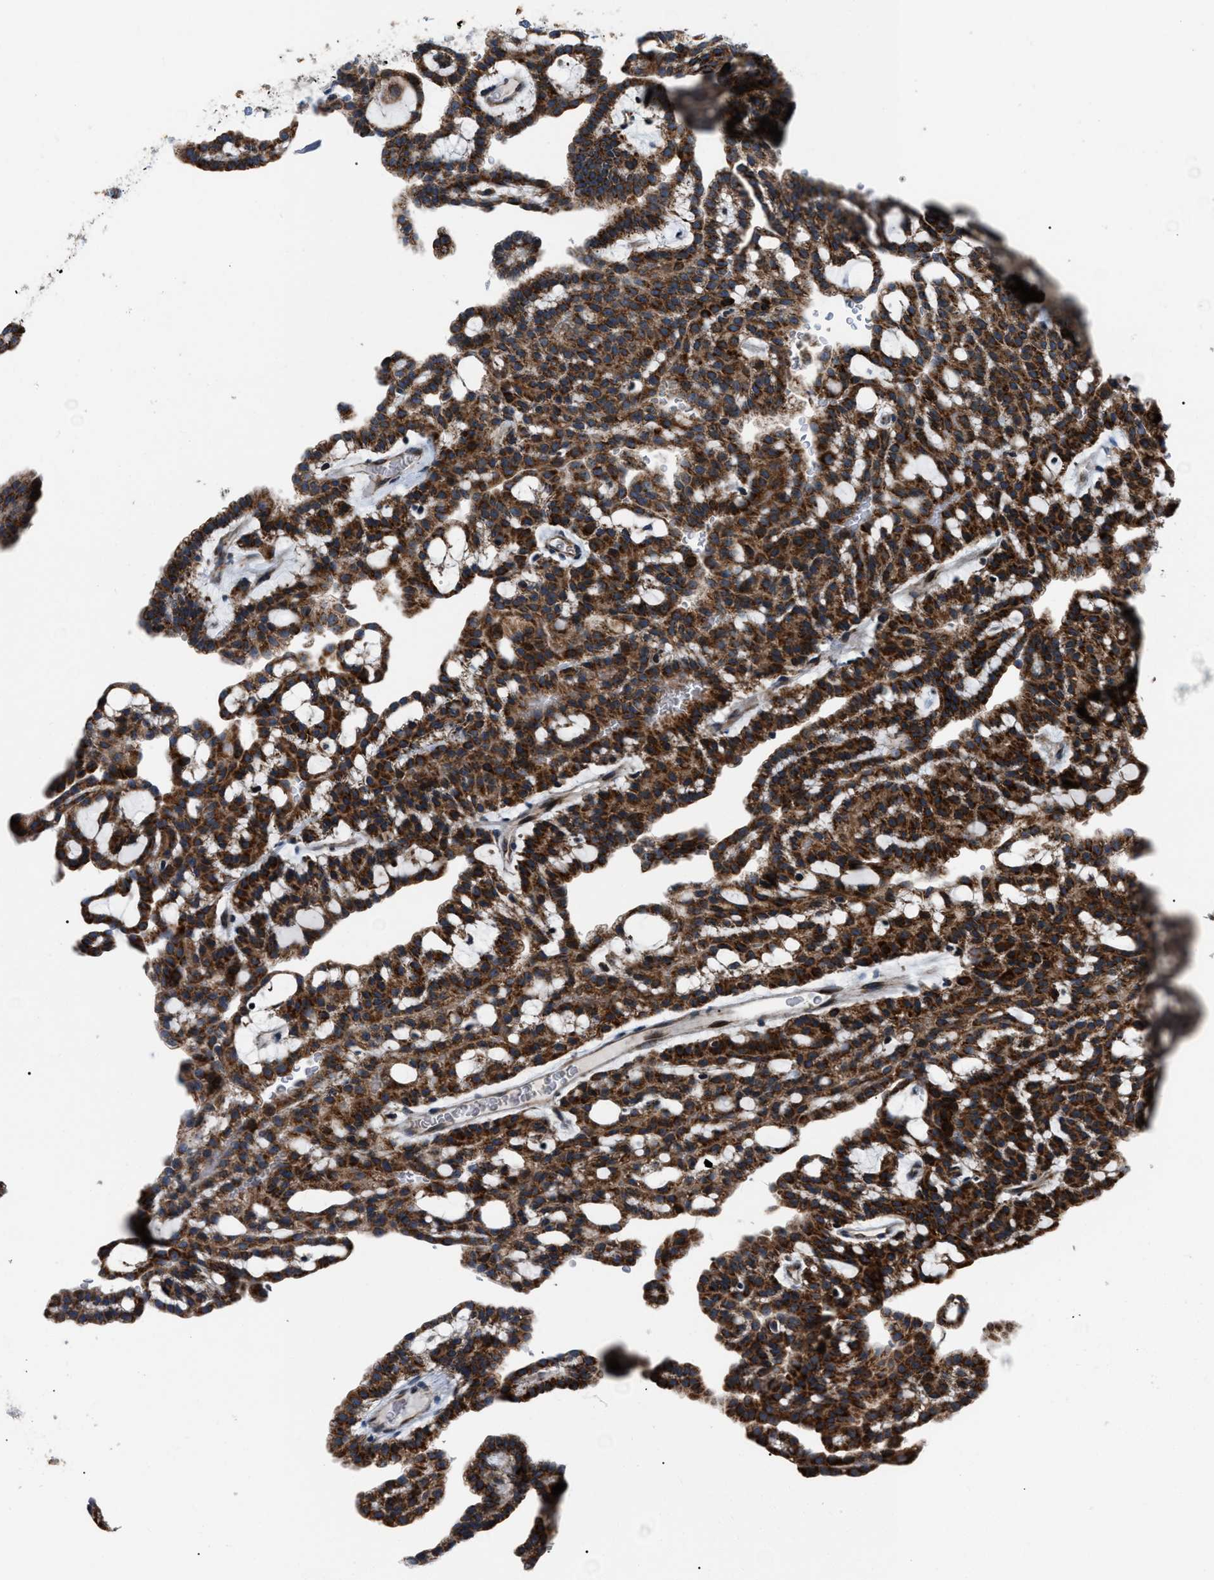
{"staining": {"intensity": "strong", "quantity": ">75%", "location": "cytoplasmic/membranous"}, "tissue": "renal cancer", "cell_type": "Tumor cells", "image_type": "cancer", "snomed": [{"axis": "morphology", "description": "Adenocarcinoma, NOS"}, {"axis": "topography", "description": "Kidney"}], "caption": "This photomicrograph reveals immunohistochemistry staining of human renal cancer, with high strong cytoplasmic/membranous expression in approximately >75% of tumor cells.", "gene": "AGO2", "patient": {"sex": "male", "age": 63}}